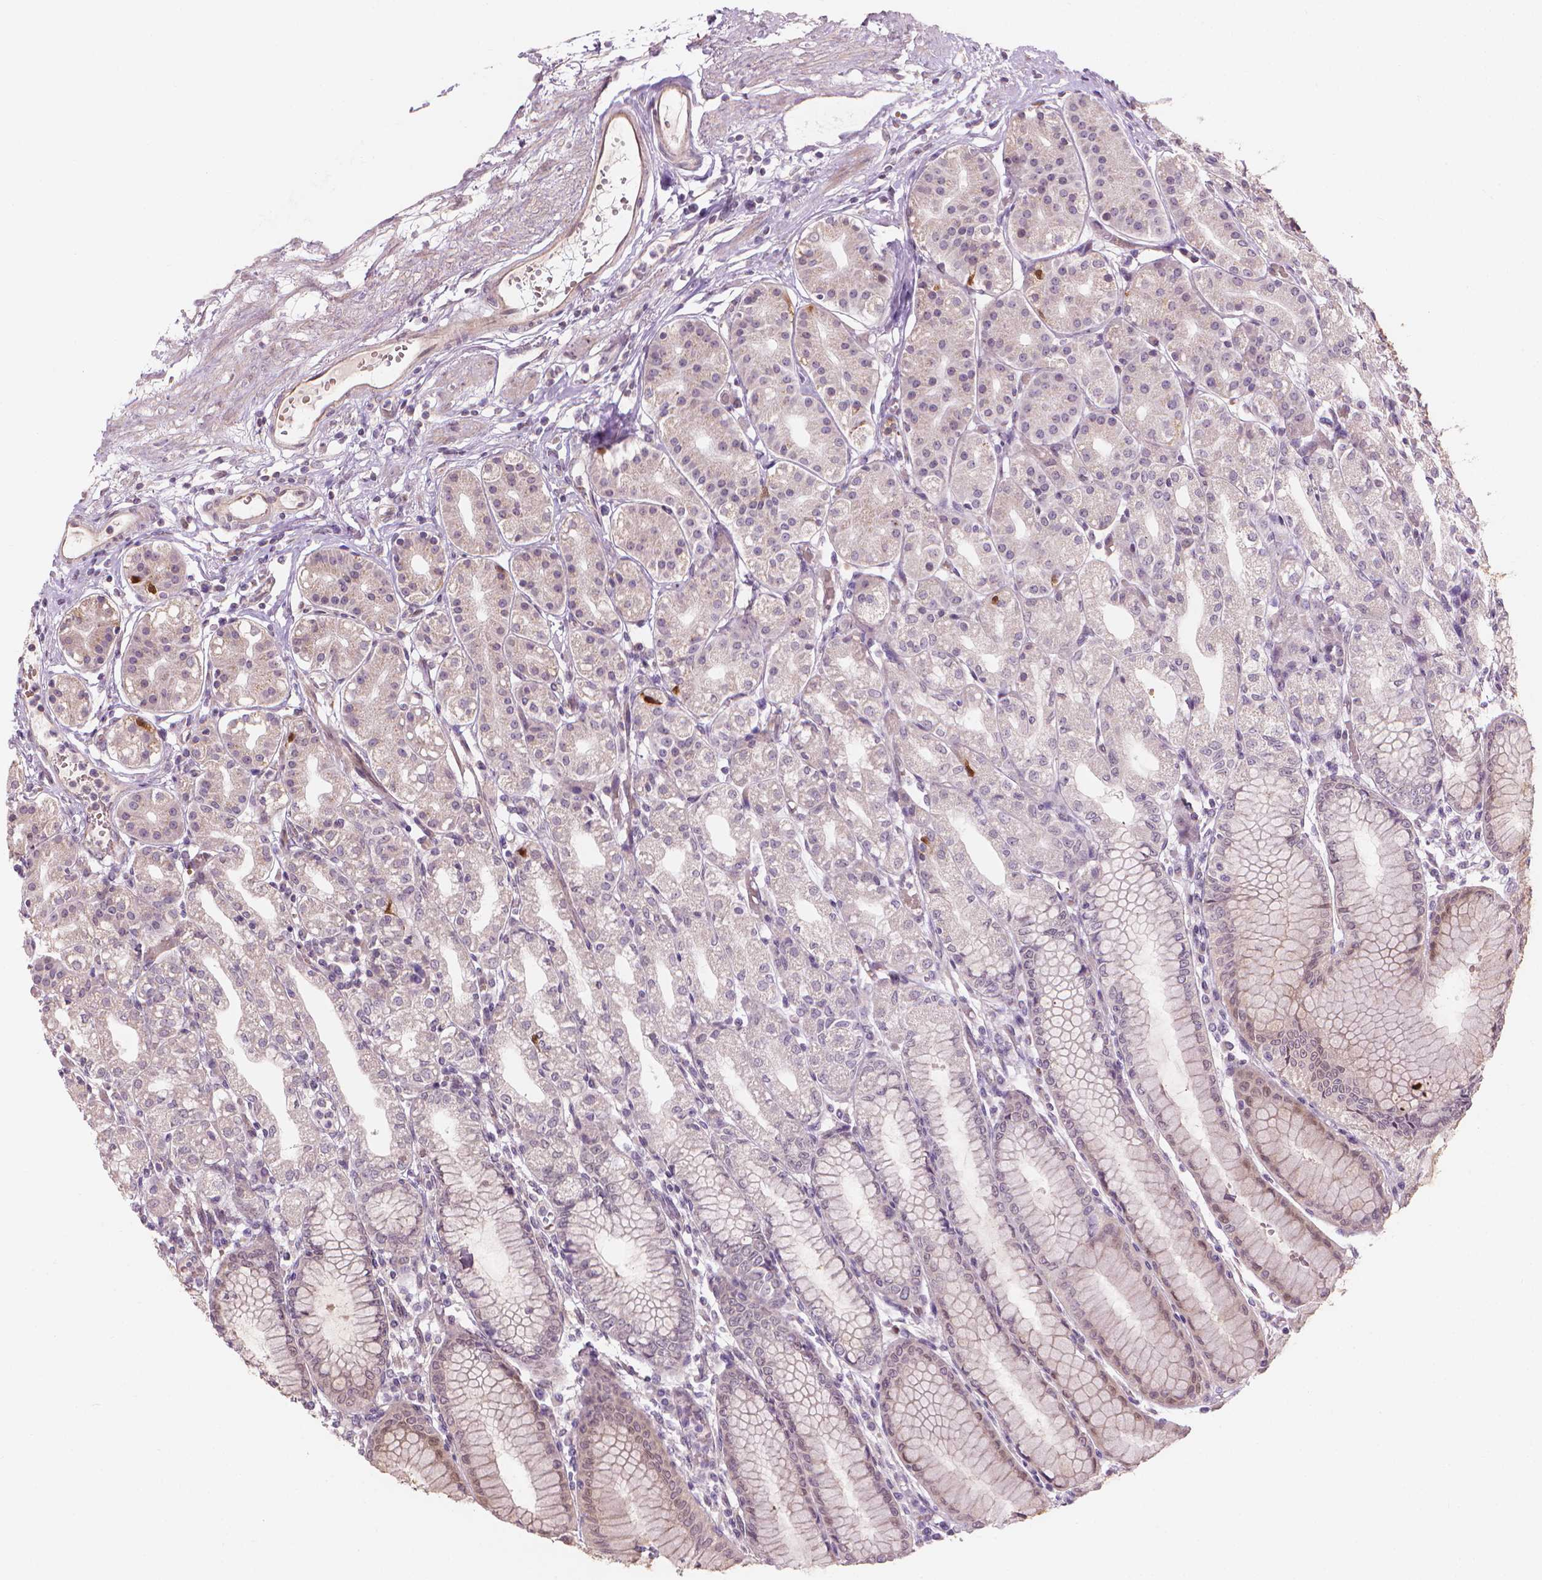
{"staining": {"intensity": "moderate", "quantity": "<25%", "location": "nuclear"}, "tissue": "stomach", "cell_type": "Glandular cells", "image_type": "normal", "snomed": [{"axis": "morphology", "description": "Normal tissue, NOS"}, {"axis": "topography", "description": "Skeletal muscle"}, {"axis": "topography", "description": "Stomach"}], "caption": "Immunohistochemical staining of benign stomach demonstrates <25% levels of moderate nuclear protein staining in about <25% of glandular cells. The staining was performed using DAB to visualize the protein expression in brown, while the nuclei were stained in blue with hematoxylin (Magnification: 20x).", "gene": "IFFO1", "patient": {"sex": "female", "age": 57}}